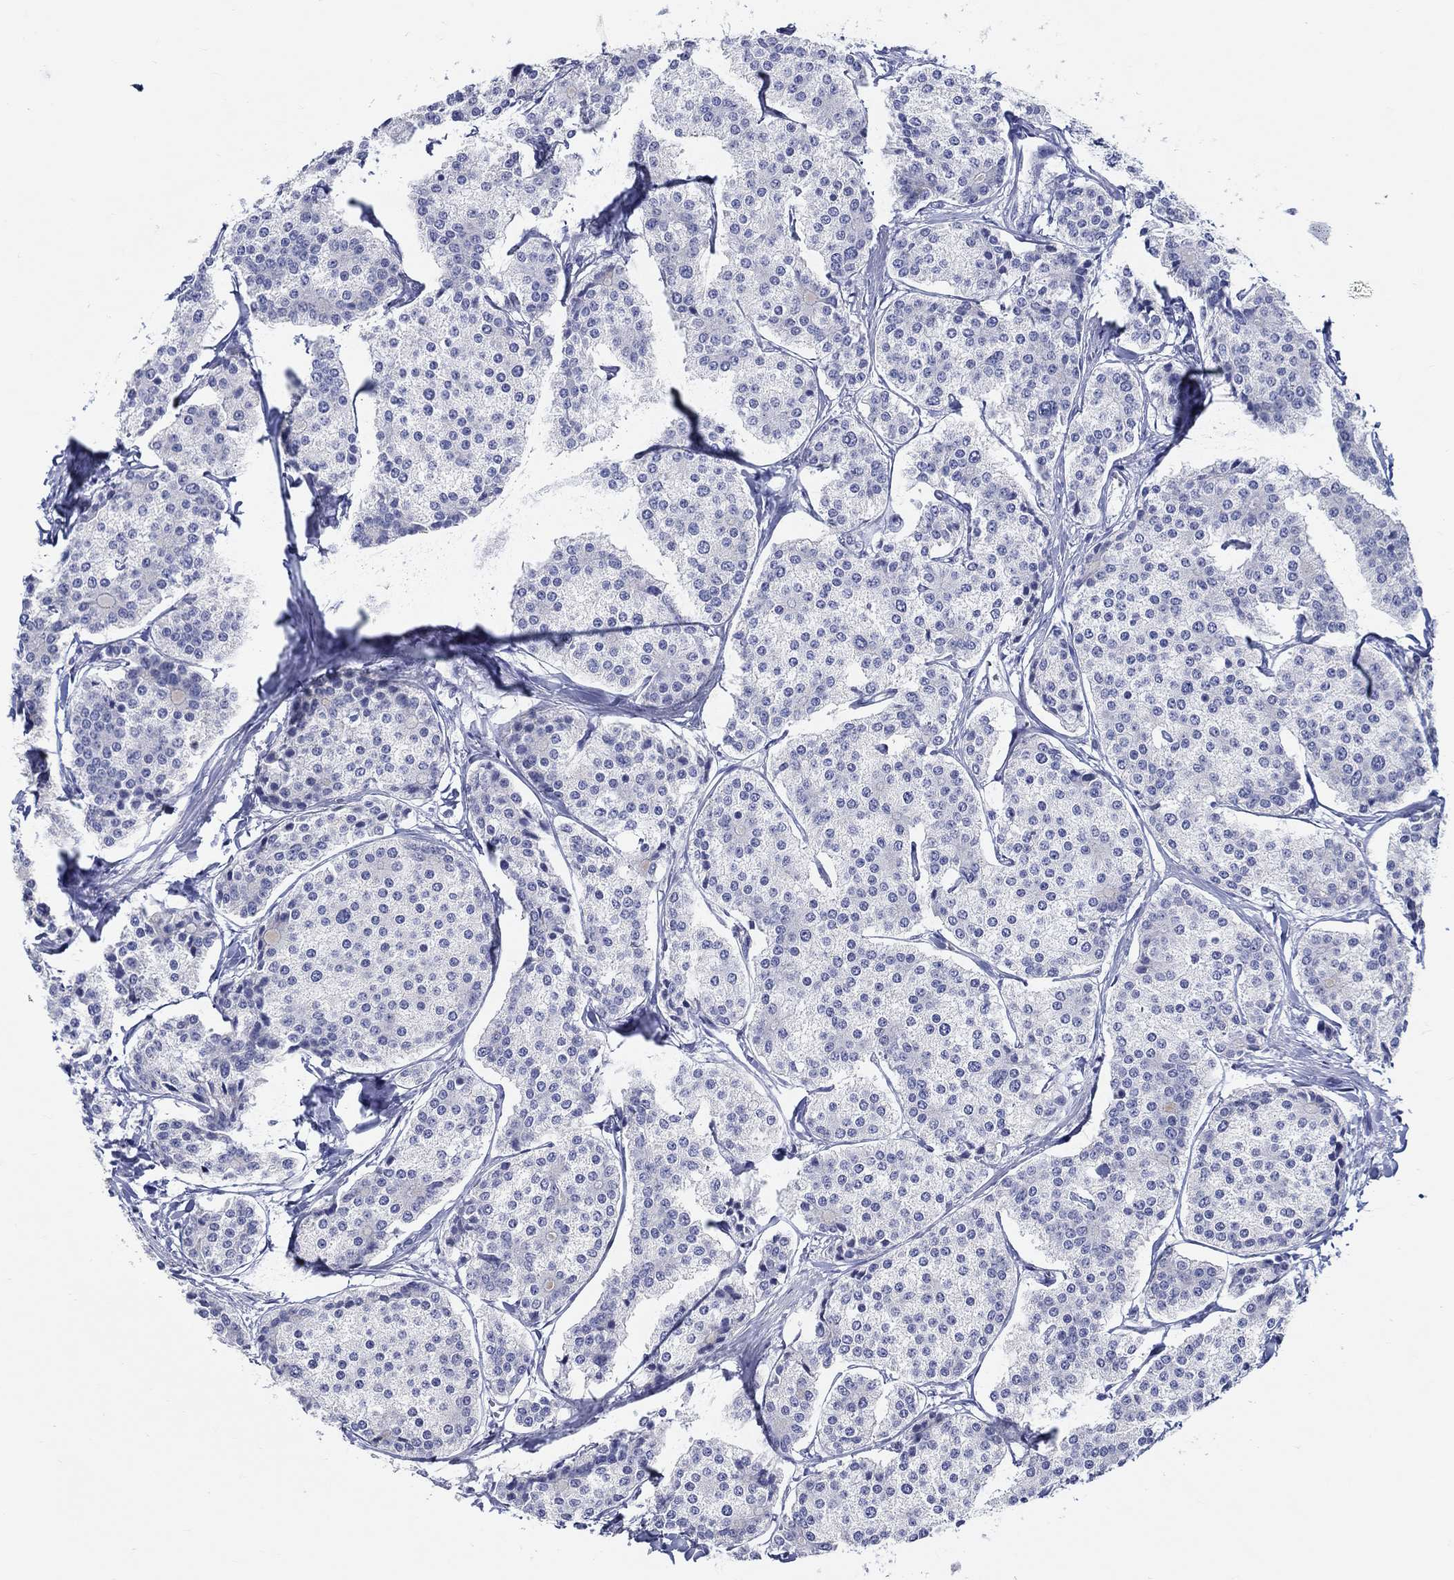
{"staining": {"intensity": "negative", "quantity": "none", "location": "none"}, "tissue": "carcinoid", "cell_type": "Tumor cells", "image_type": "cancer", "snomed": [{"axis": "morphology", "description": "Carcinoid, malignant, NOS"}, {"axis": "topography", "description": "Small intestine"}], "caption": "Malignant carcinoid was stained to show a protein in brown. There is no significant staining in tumor cells.", "gene": "CRYGS", "patient": {"sex": "female", "age": 65}}